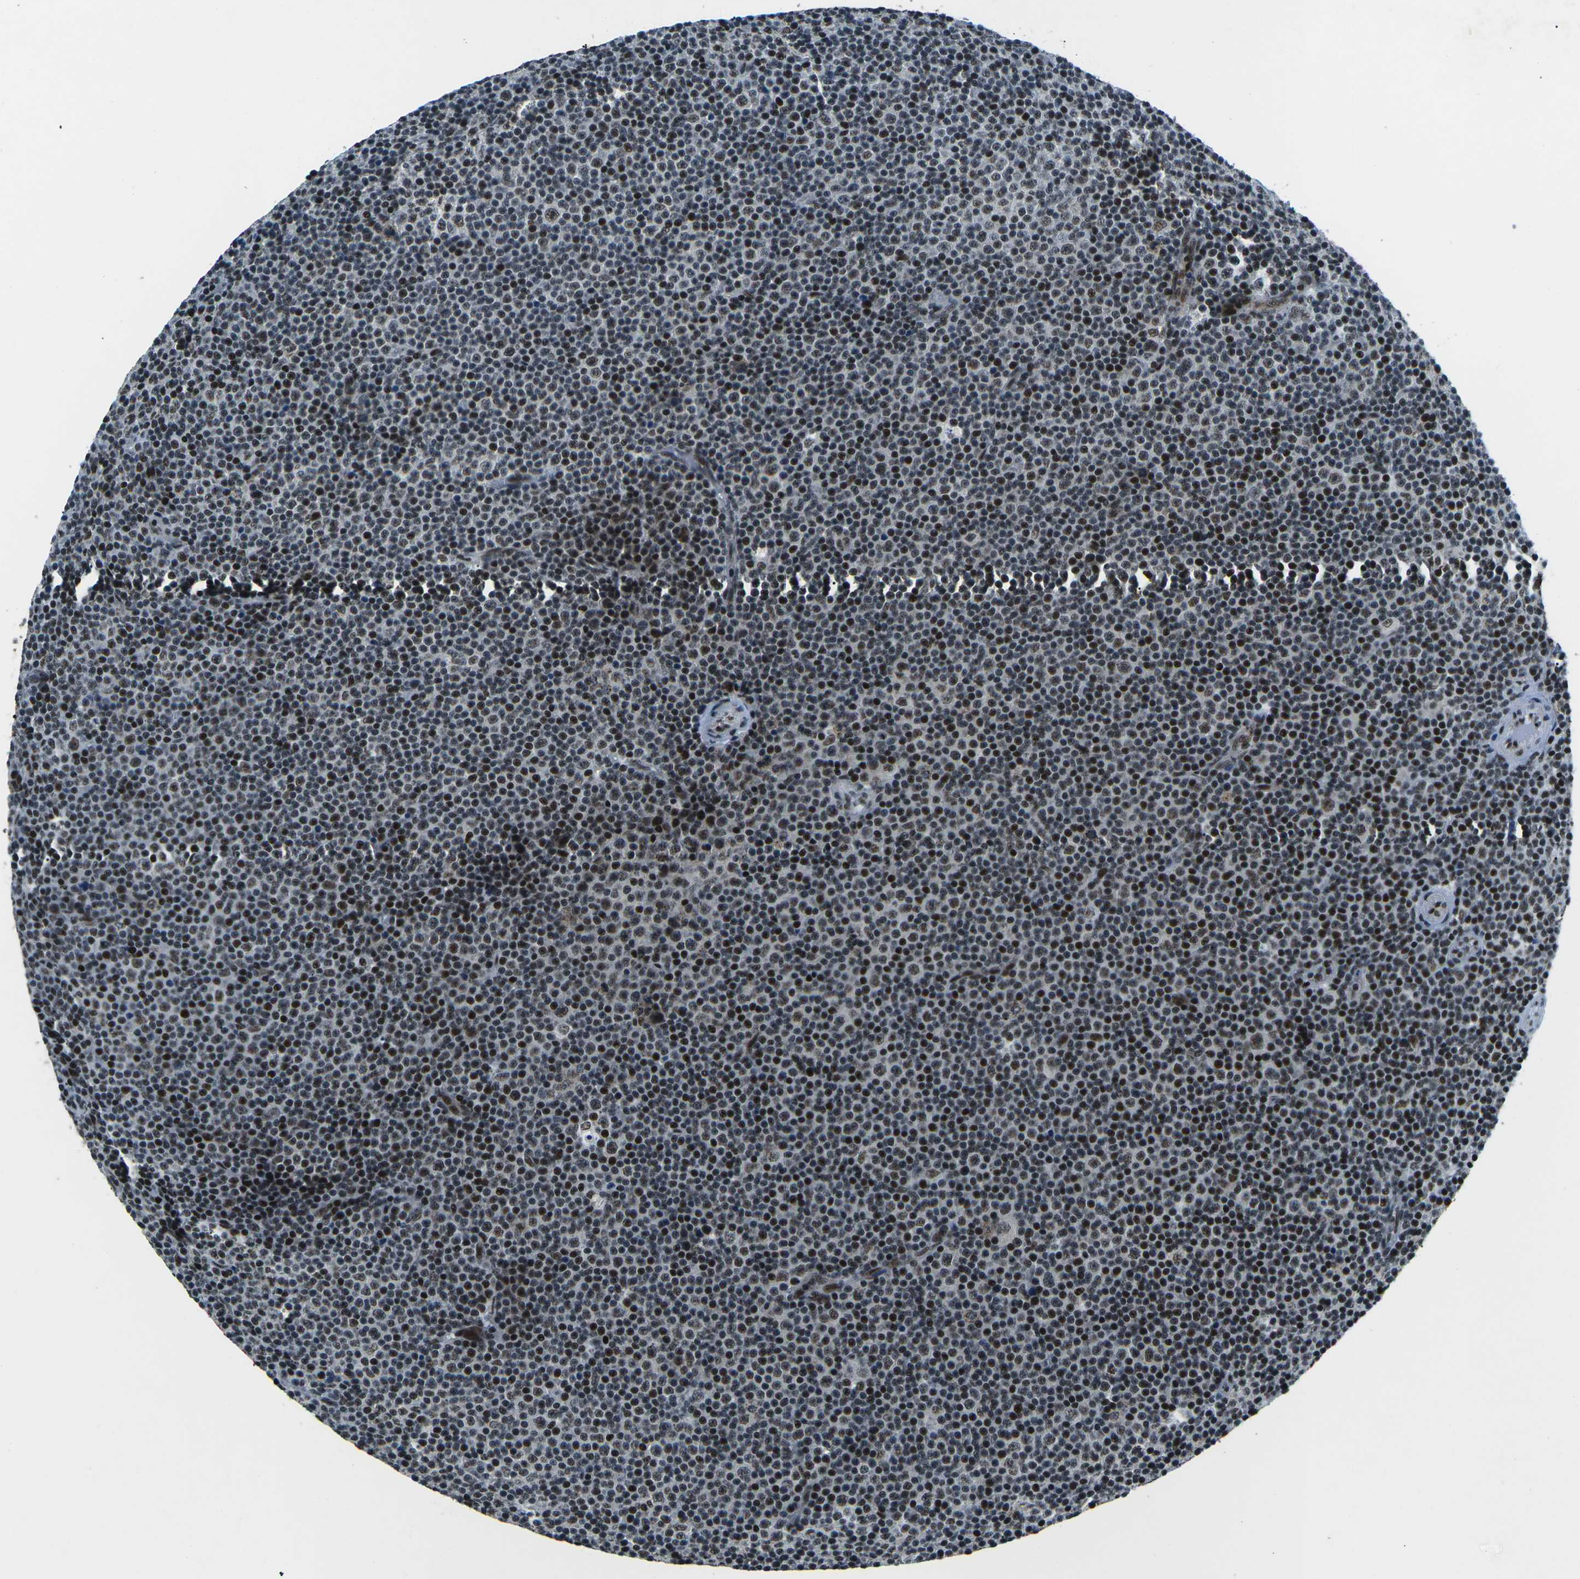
{"staining": {"intensity": "moderate", "quantity": ">75%", "location": "nuclear"}, "tissue": "lymphoma", "cell_type": "Tumor cells", "image_type": "cancer", "snomed": [{"axis": "morphology", "description": "Malignant lymphoma, non-Hodgkin's type, Low grade"}, {"axis": "topography", "description": "Lymph node"}], "caption": "Immunohistochemical staining of human malignant lymphoma, non-Hodgkin's type (low-grade) displays medium levels of moderate nuclear expression in about >75% of tumor cells. (IHC, brightfield microscopy, high magnification).", "gene": "RBL2", "patient": {"sex": "female", "age": 67}}